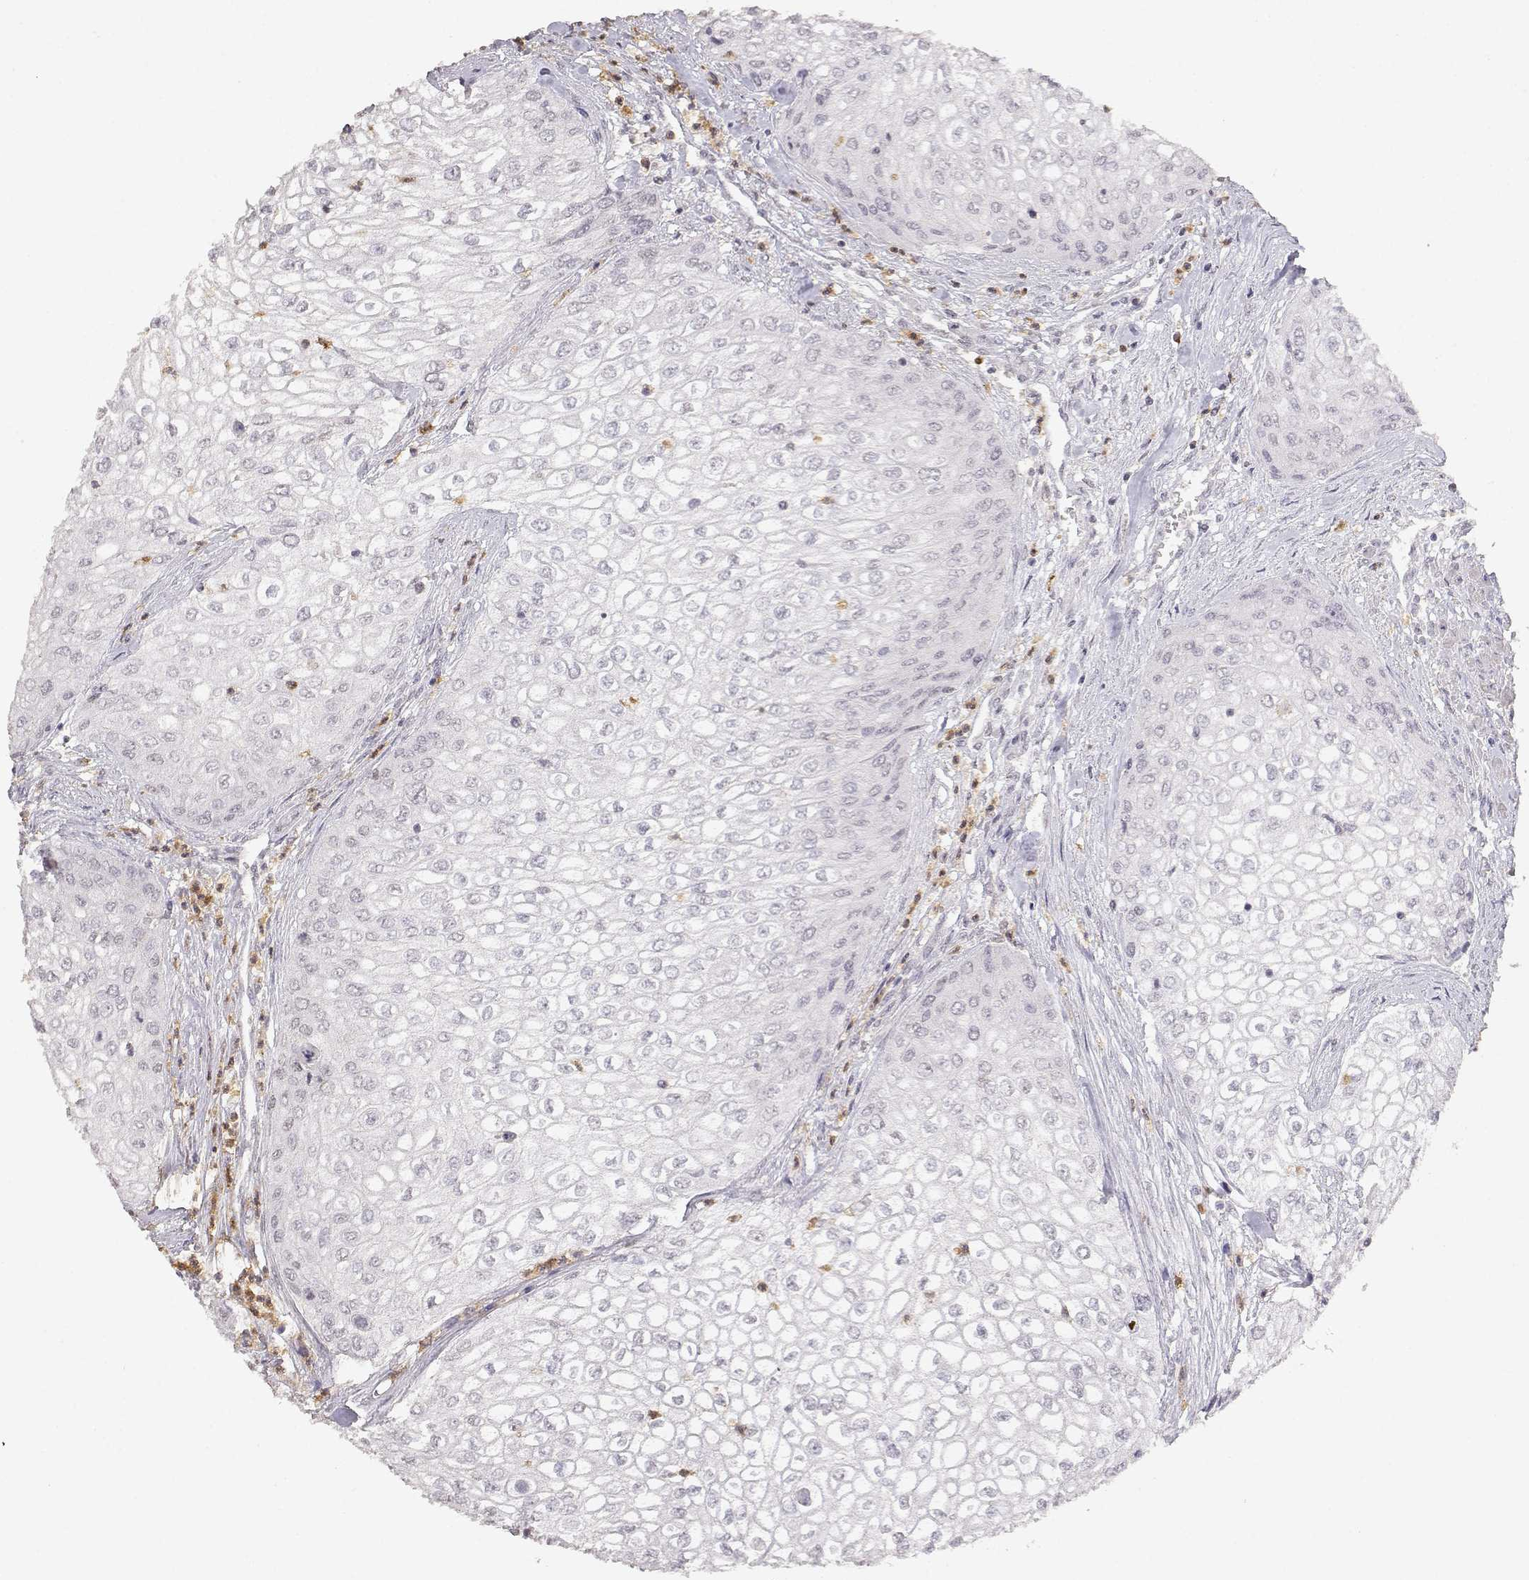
{"staining": {"intensity": "negative", "quantity": "none", "location": "none"}, "tissue": "urothelial cancer", "cell_type": "Tumor cells", "image_type": "cancer", "snomed": [{"axis": "morphology", "description": "Urothelial carcinoma, High grade"}, {"axis": "topography", "description": "Urinary bladder"}], "caption": "Immunohistochemical staining of urothelial cancer displays no significant expression in tumor cells.", "gene": "TNFRSF10C", "patient": {"sex": "male", "age": 62}}